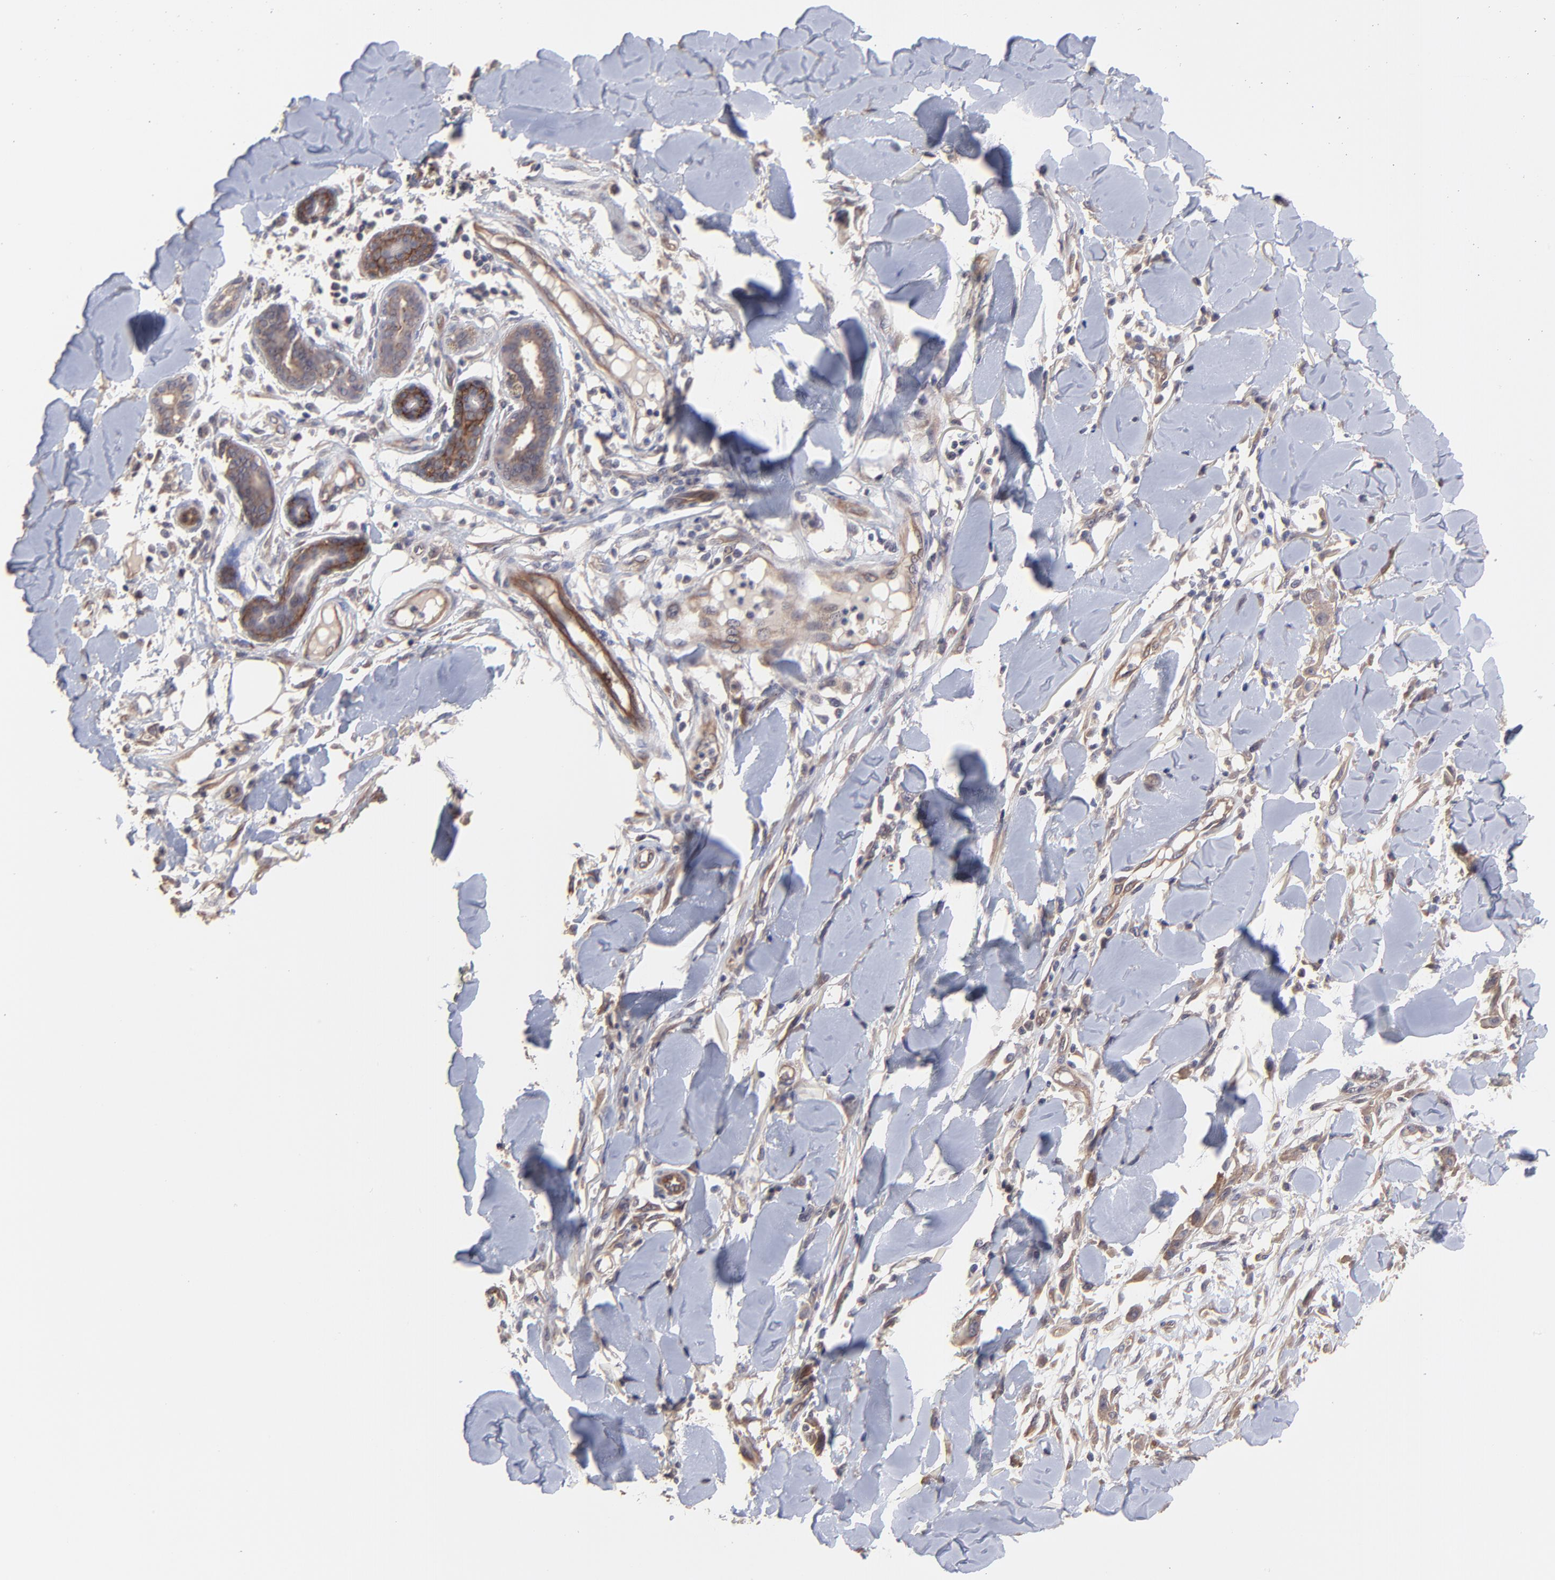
{"staining": {"intensity": "moderate", "quantity": ">75%", "location": "cytoplasmic/membranous"}, "tissue": "skin cancer", "cell_type": "Tumor cells", "image_type": "cancer", "snomed": [{"axis": "morphology", "description": "Squamous cell carcinoma, NOS"}, {"axis": "topography", "description": "Skin"}], "caption": "Immunohistochemical staining of skin squamous cell carcinoma reveals moderate cytoplasmic/membranous protein expression in about >75% of tumor cells. Immunohistochemistry (ihc) stains the protein of interest in brown and the nuclei are stained blue.", "gene": "ZNF780B", "patient": {"sex": "female", "age": 59}}